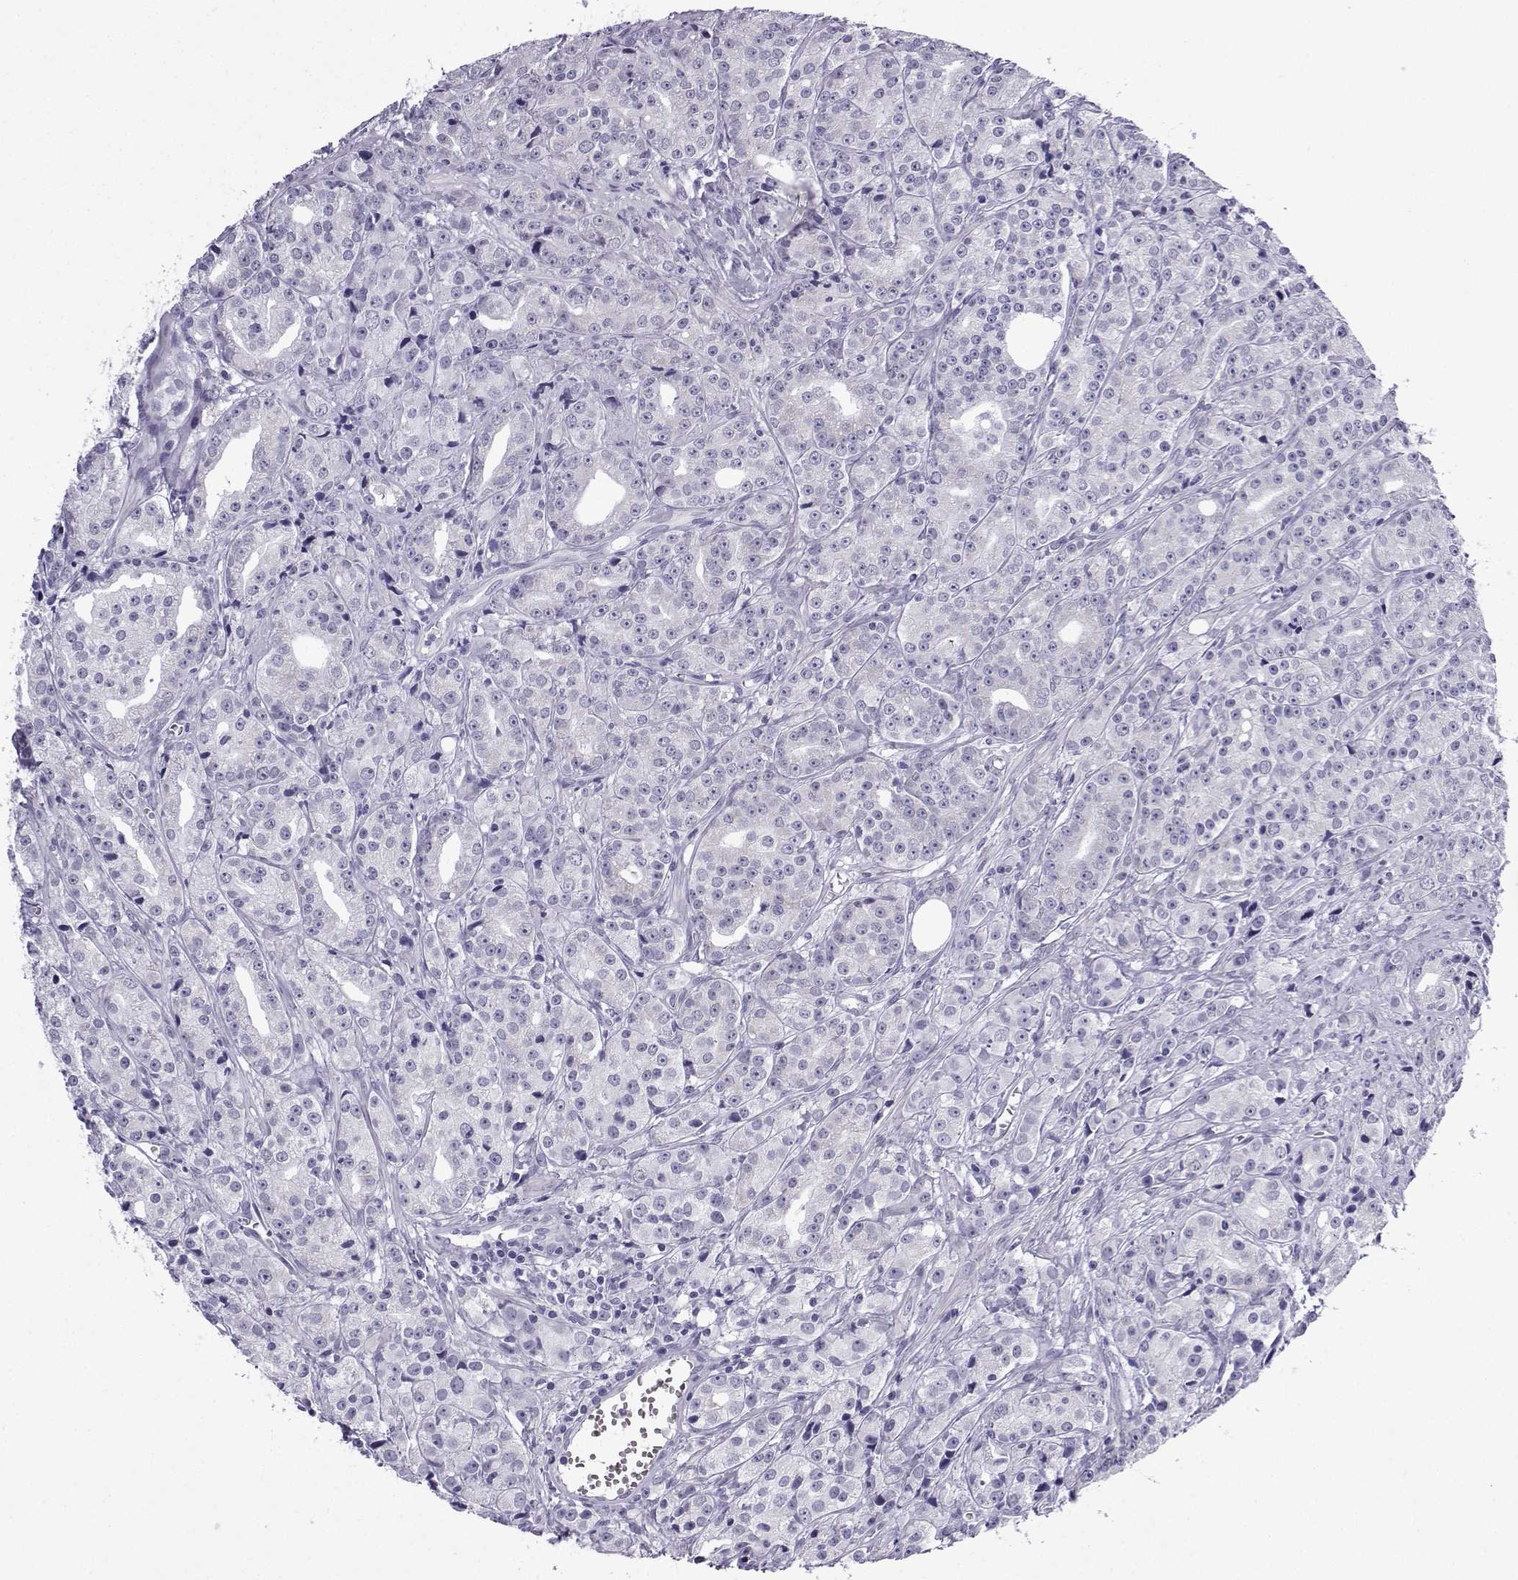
{"staining": {"intensity": "negative", "quantity": "none", "location": "none"}, "tissue": "prostate cancer", "cell_type": "Tumor cells", "image_type": "cancer", "snomed": [{"axis": "morphology", "description": "Adenocarcinoma, Medium grade"}, {"axis": "topography", "description": "Prostate"}], "caption": "Immunohistochemistry photomicrograph of human prostate cancer (medium-grade adenocarcinoma) stained for a protein (brown), which shows no expression in tumor cells.", "gene": "ACRBP", "patient": {"sex": "male", "age": 74}}